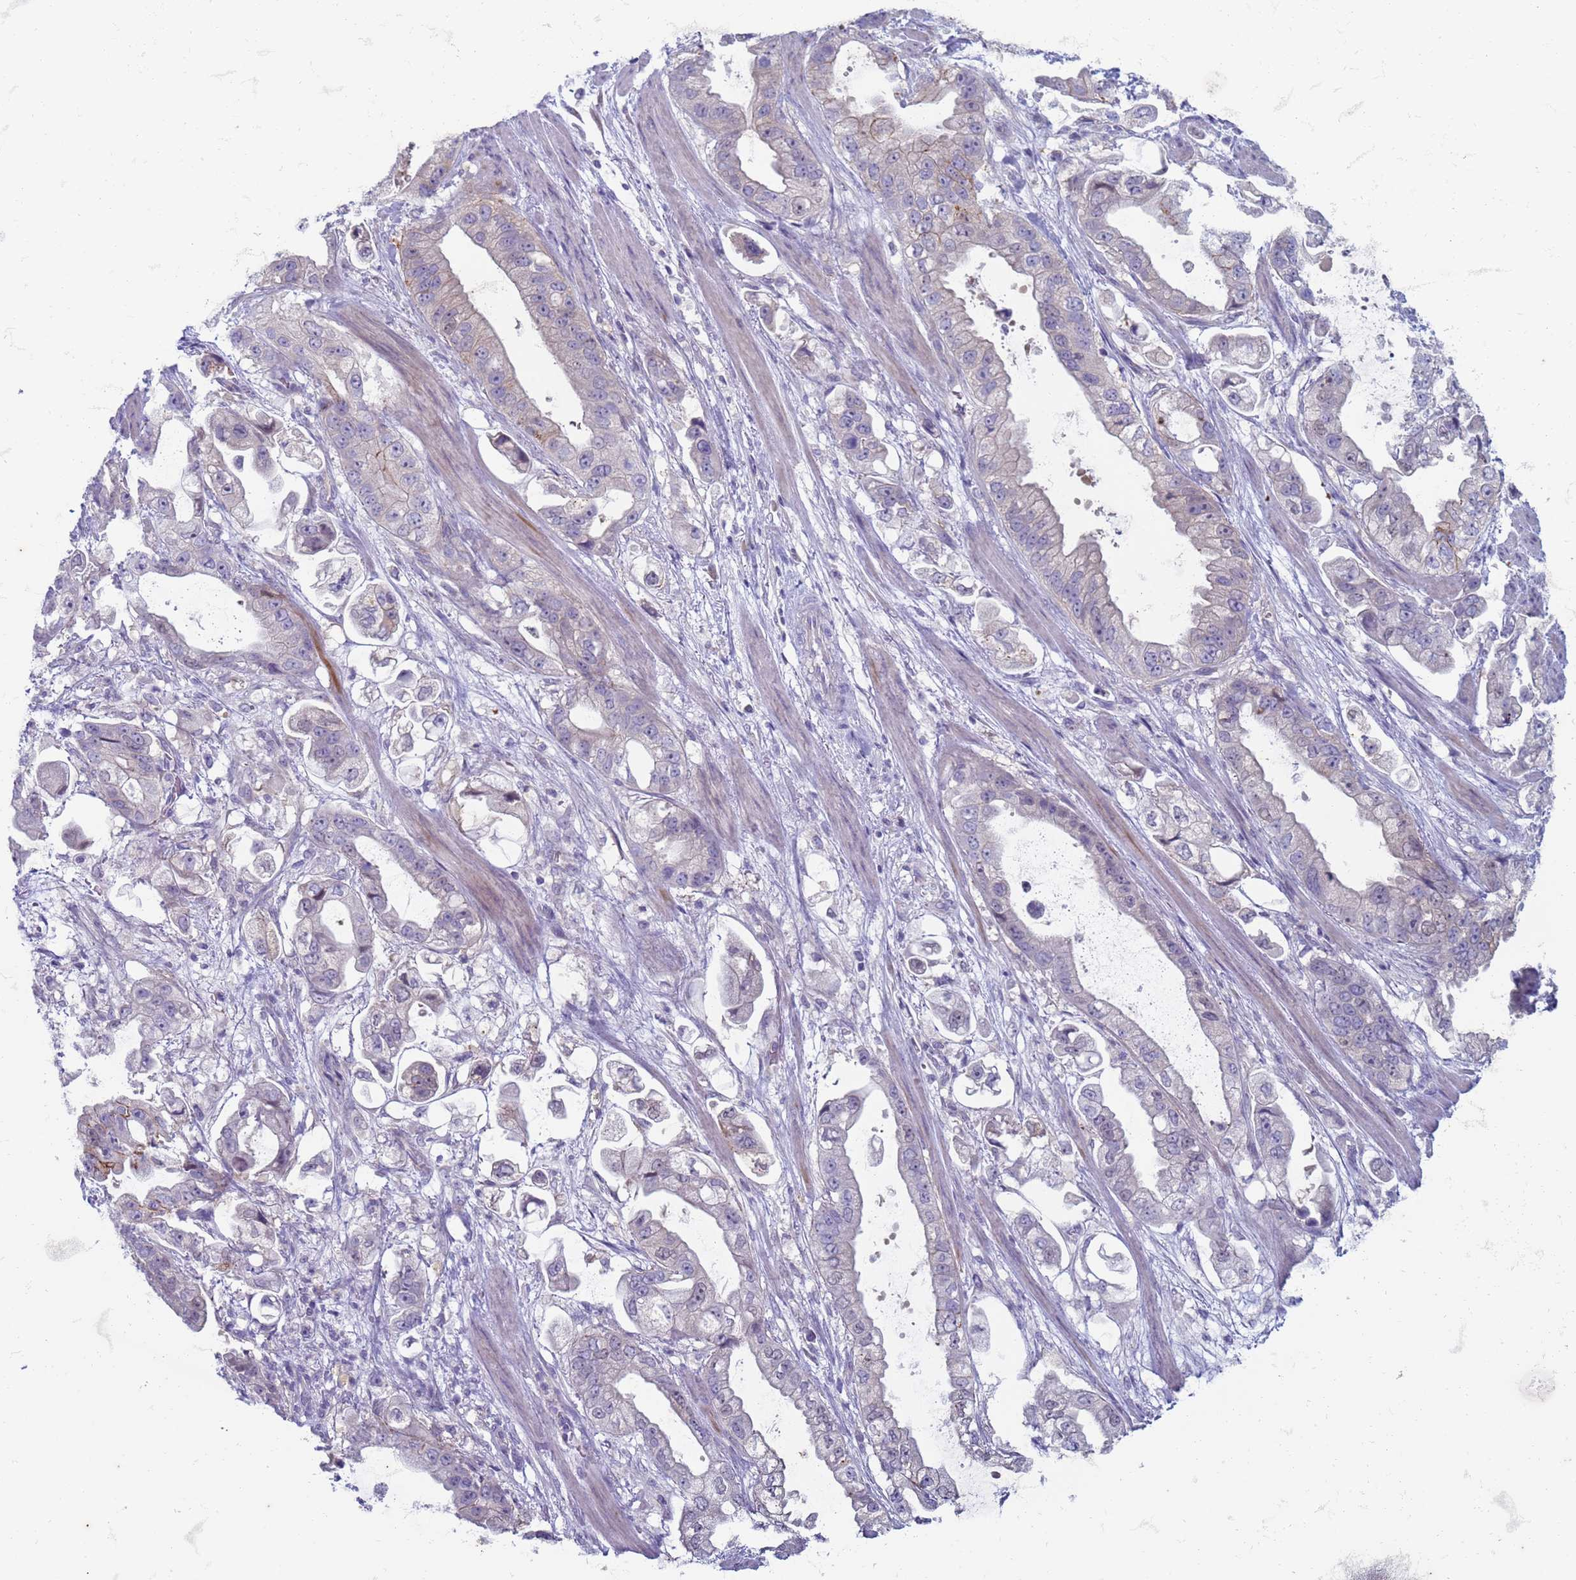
{"staining": {"intensity": "moderate", "quantity": "<25%", "location": "cytoplasmic/membranous"}, "tissue": "stomach cancer", "cell_type": "Tumor cells", "image_type": "cancer", "snomed": [{"axis": "morphology", "description": "Adenocarcinoma, NOS"}, {"axis": "topography", "description": "Stomach"}], "caption": "Protein analysis of stomach cancer (adenocarcinoma) tissue exhibits moderate cytoplasmic/membranous positivity in approximately <25% of tumor cells.", "gene": "SUCO", "patient": {"sex": "male", "age": 62}}